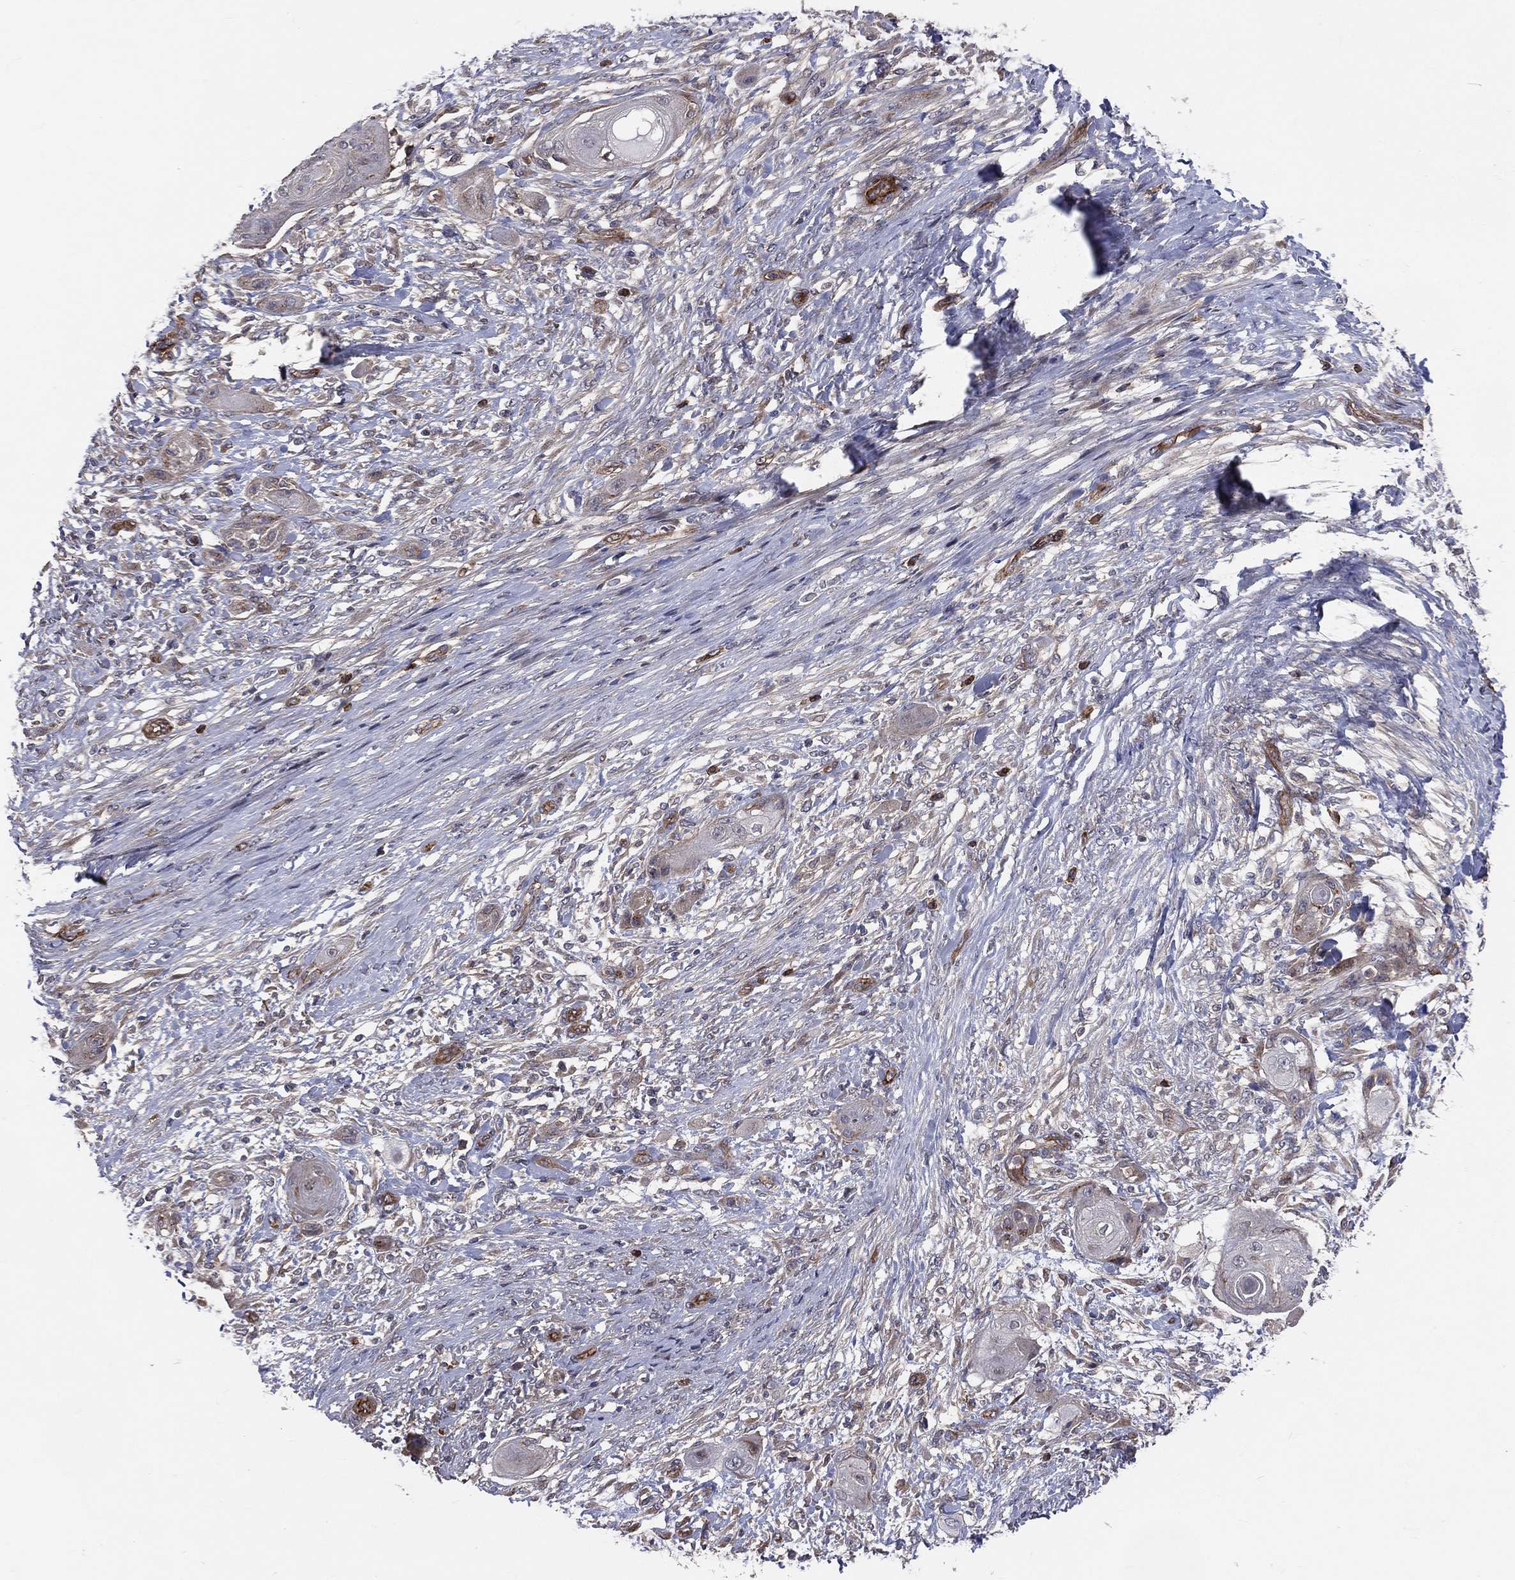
{"staining": {"intensity": "negative", "quantity": "none", "location": "none"}, "tissue": "skin cancer", "cell_type": "Tumor cells", "image_type": "cancer", "snomed": [{"axis": "morphology", "description": "Squamous cell carcinoma, NOS"}, {"axis": "topography", "description": "Skin"}], "caption": "The IHC micrograph has no significant positivity in tumor cells of skin squamous cell carcinoma tissue.", "gene": "ENTPD1", "patient": {"sex": "male", "age": 62}}